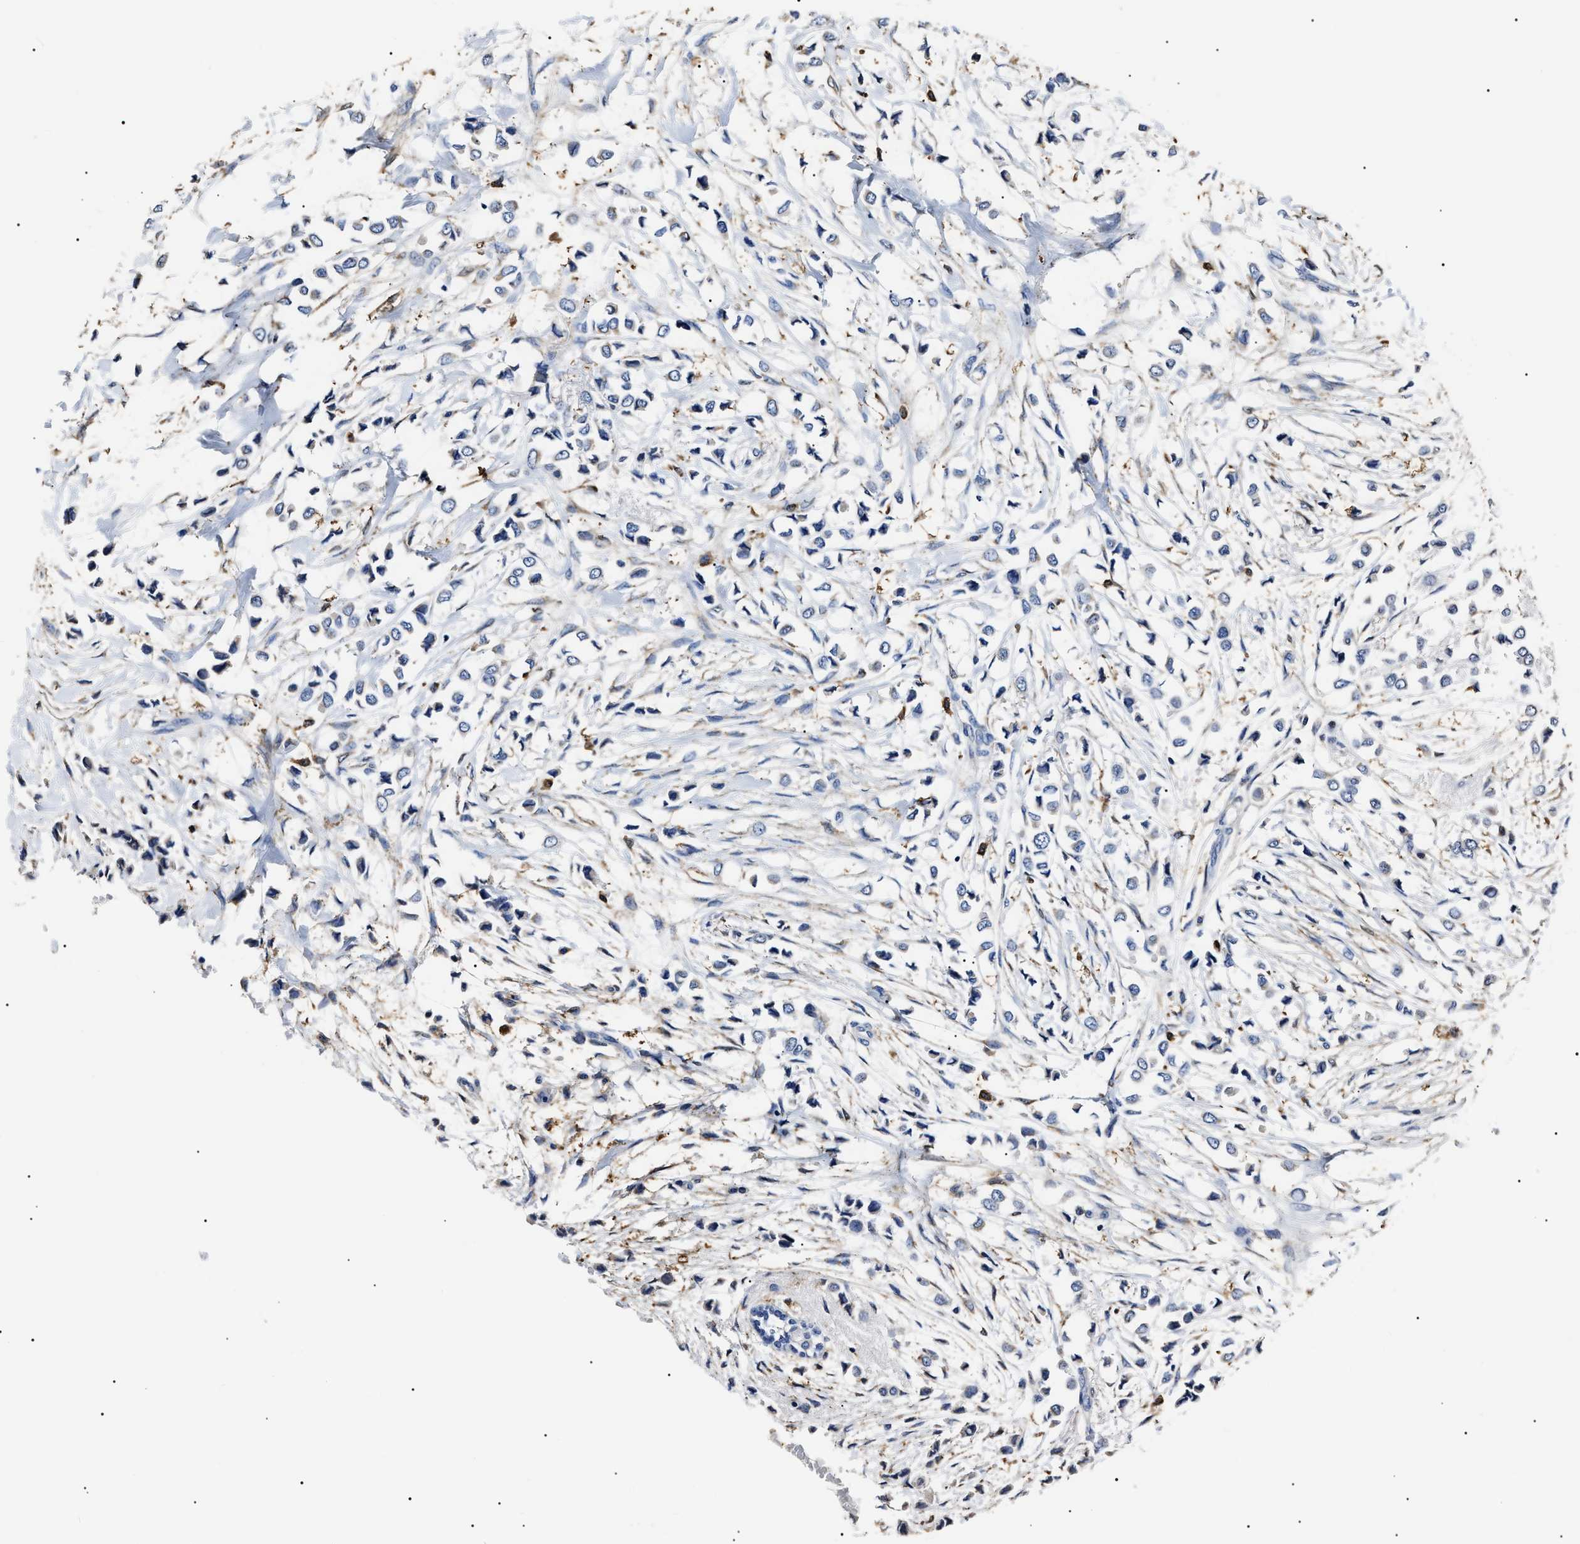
{"staining": {"intensity": "negative", "quantity": "none", "location": "none"}, "tissue": "breast cancer", "cell_type": "Tumor cells", "image_type": "cancer", "snomed": [{"axis": "morphology", "description": "Lobular carcinoma"}, {"axis": "topography", "description": "Breast"}], "caption": "Breast cancer was stained to show a protein in brown. There is no significant staining in tumor cells. (IHC, brightfield microscopy, high magnification).", "gene": "ALDH1A1", "patient": {"sex": "female", "age": 51}}